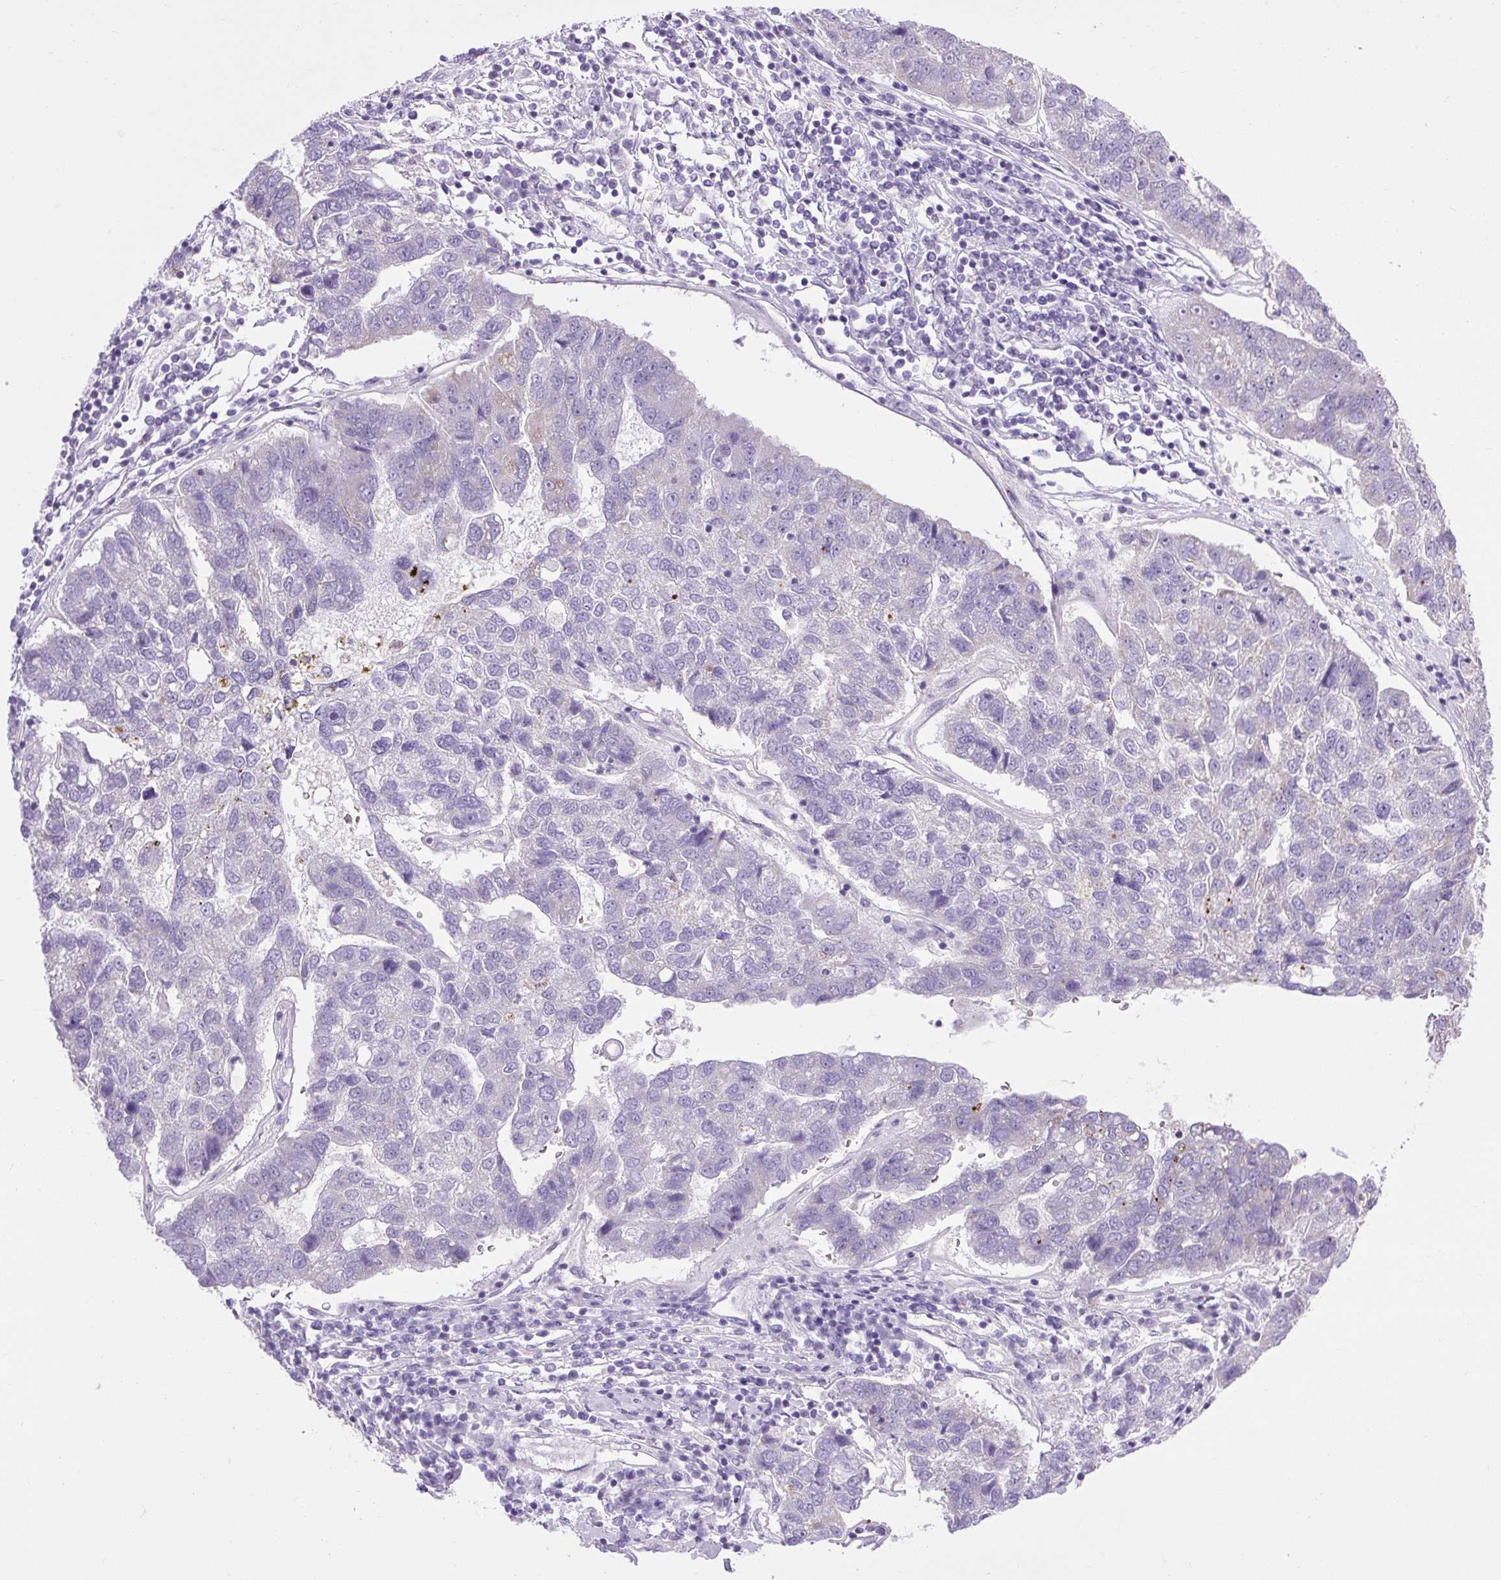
{"staining": {"intensity": "negative", "quantity": "none", "location": "none"}, "tissue": "pancreatic cancer", "cell_type": "Tumor cells", "image_type": "cancer", "snomed": [{"axis": "morphology", "description": "Adenocarcinoma, NOS"}, {"axis": "topography", "description": "Pancreas"}], "caption": "This is a image of immunohistochemistry staining of pancreatic cancer (adenocarcinoma), which shows no expression in tumor cells.", "gene": "RNASE10", "patient": {"sex": "female", "age": 61}}